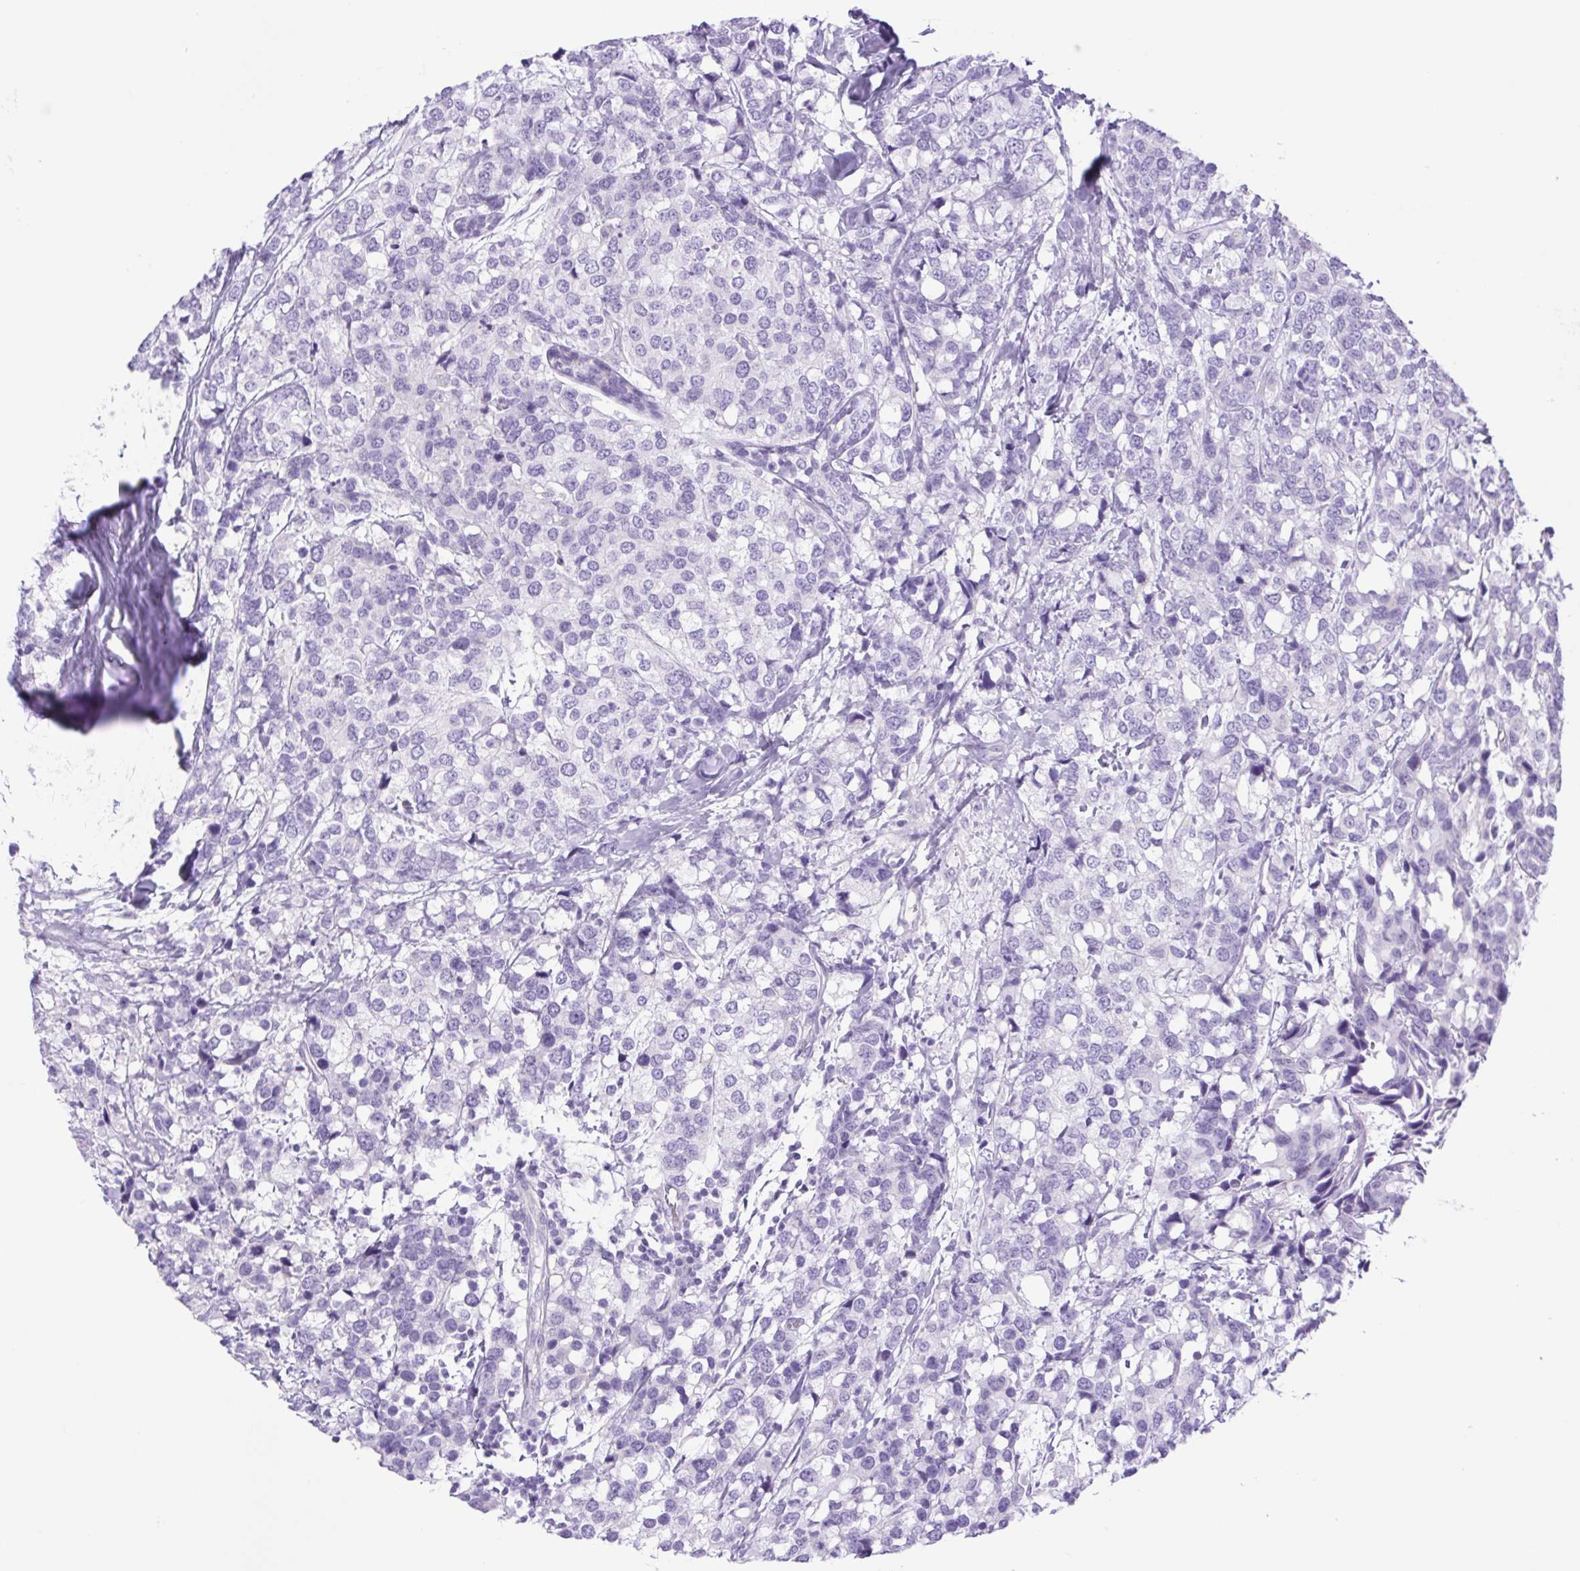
{"staining": {"intensity": "negative", "quantity": "none", "location": "none"}, "tissue": "breast cancer", "cell_type": "Tumor cells", "image_type": "cancer", "snomed": [{"axis": "morphology", "description": "Lobular carcinoma"}, {"axis": "topography", "description": "Breast"}], "caption": "High power microscopy histopathology image of an immunohistochemistry (IHC) histopathology image of breast cancer, revealing no significant positivity in tumor cells.", "gene": "CDSN", "patient": {"sex": "female", "age": 59}}